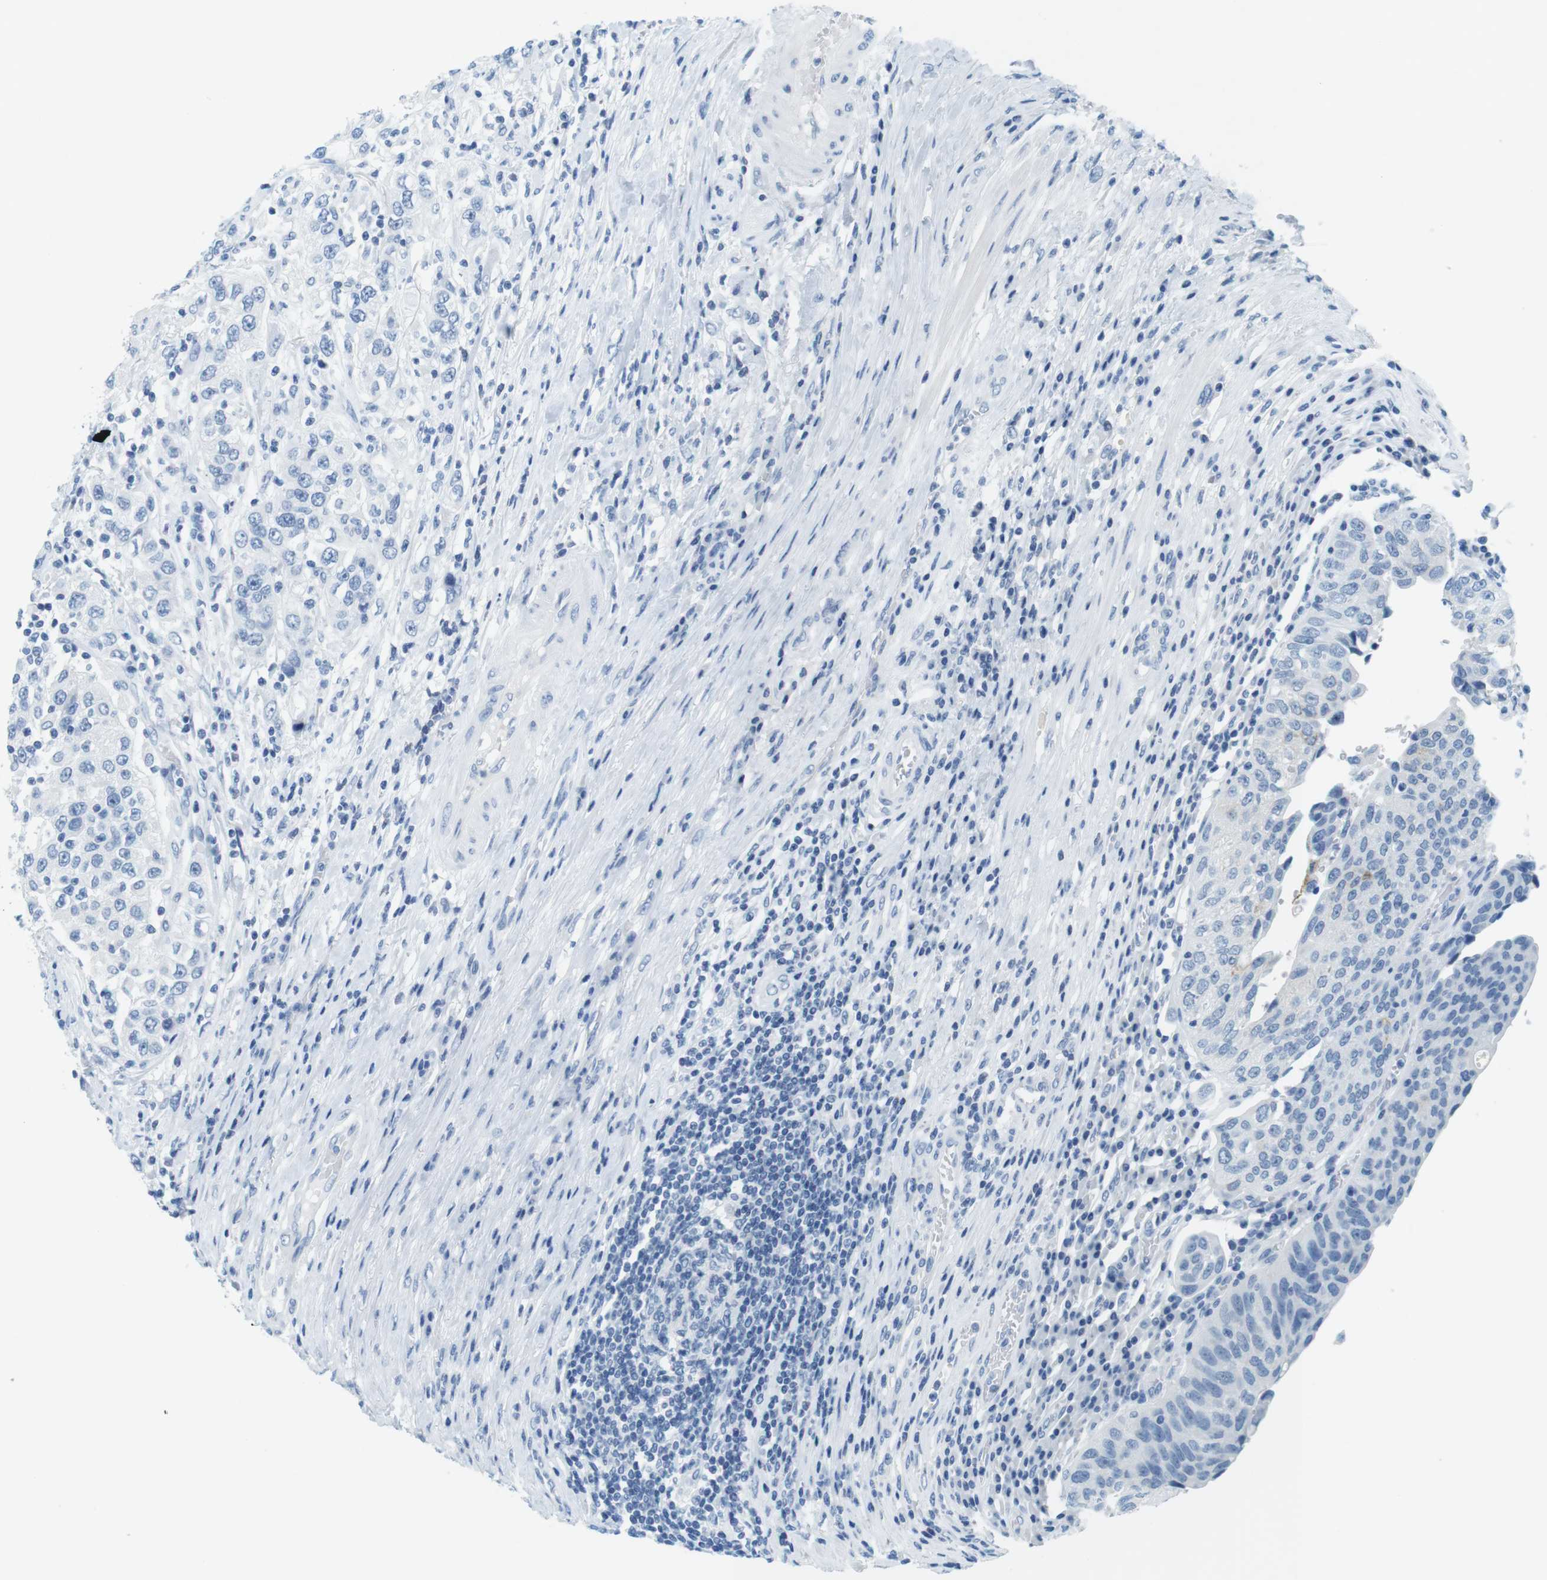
{"staining": {"intensity": "negative", "quantity": "none", "location": "none"}, "tissue": "urothelial cancer", "cell_type": "Tumor cells", "image_type": "cancer", "snomed": [{"axis": "morphology", "description": "Urothelial carcinoma, High grade"}, {"axis": "topography", "description": "Urinary bladder"}], "caption": "High magnification brightfield microscopy of urothelial cancer stained with DAB (3,3'-diaminobenzidine) (brown) and counterstained with hematoxylin (blue): tumor cells show no significant expression.", "gene": "CYP2C9", "patient": {"sex": "female", "age": 80}}